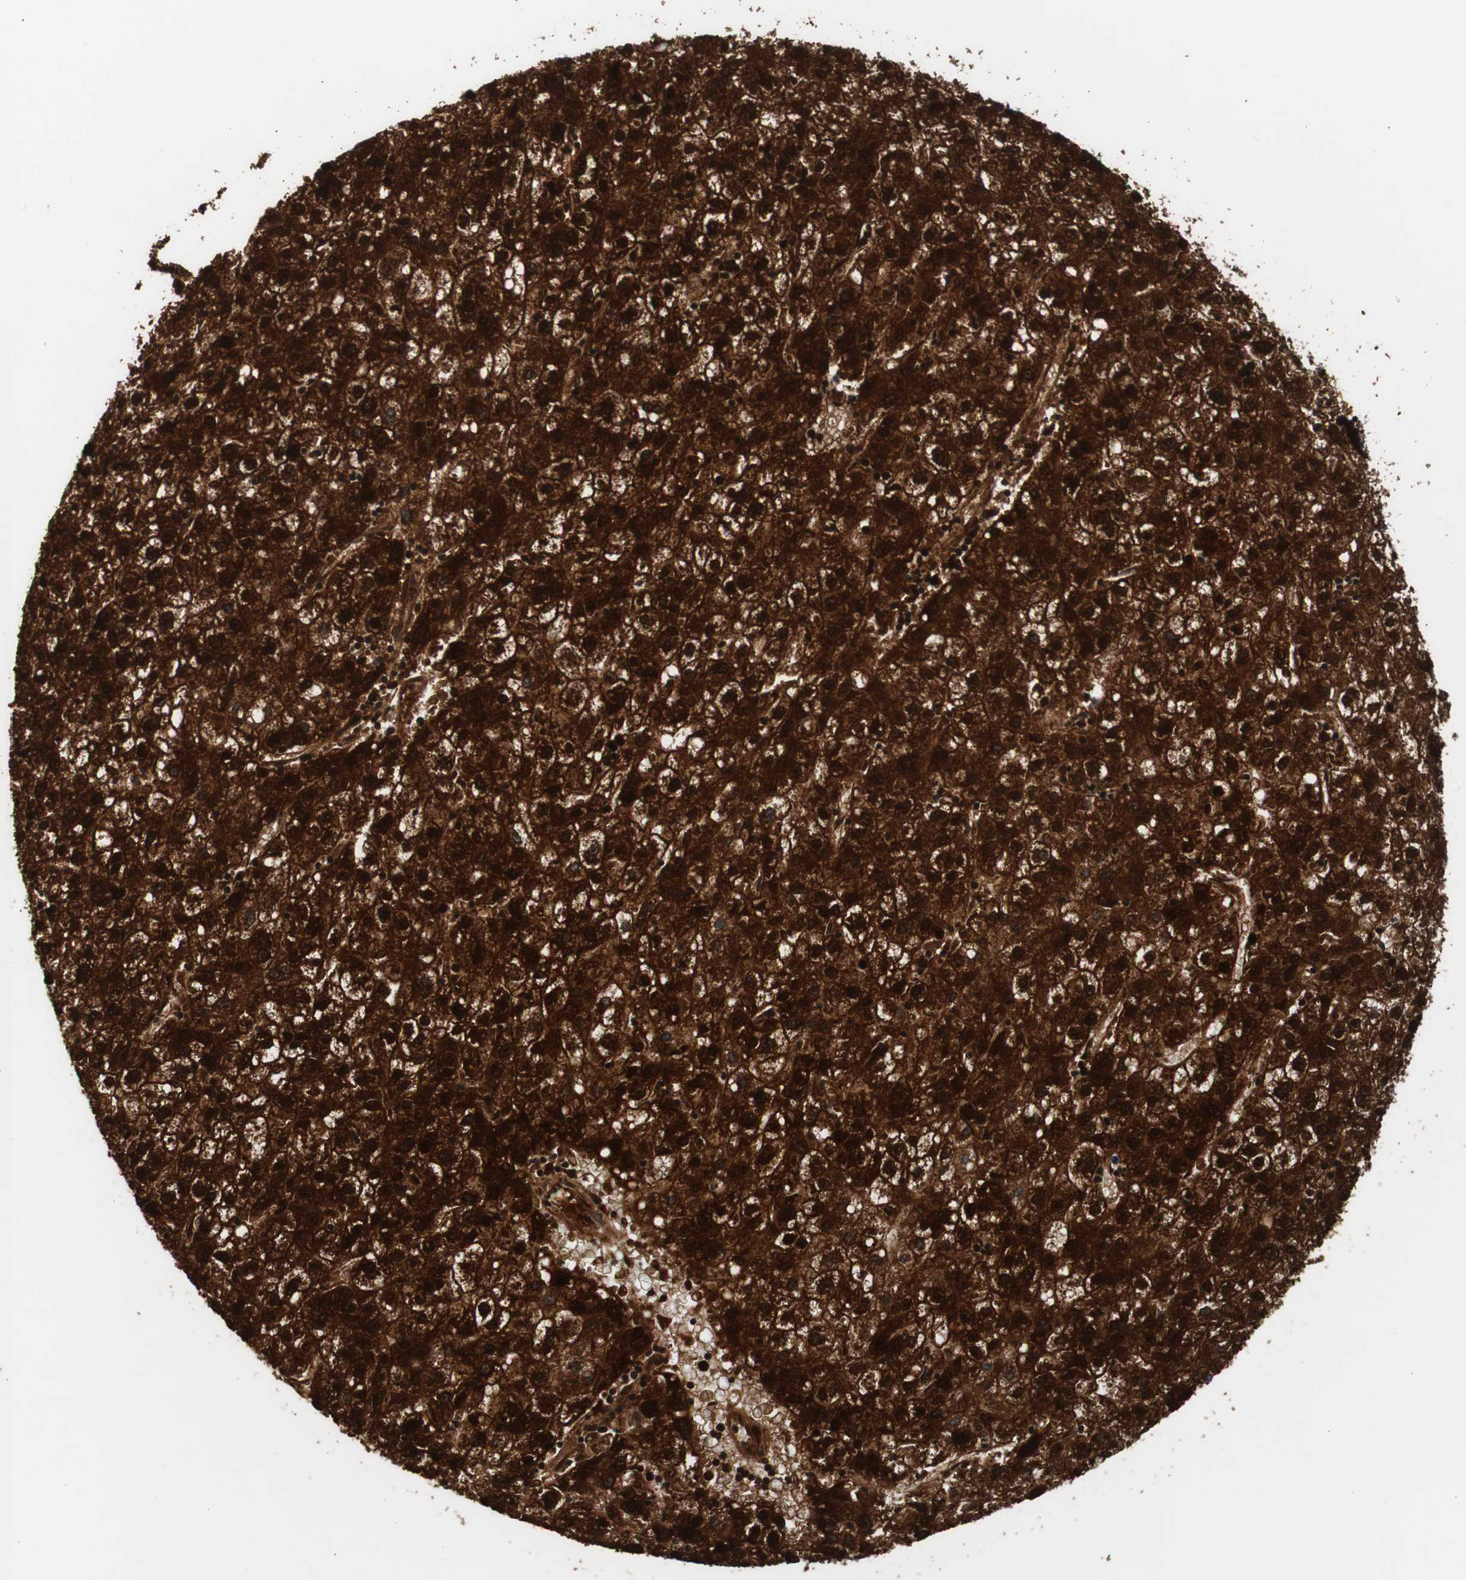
{"staining": {"intensity": "strong", "quantity": ">75%", "location": "cytoplasmic/membranous,nuclear"}, "tissue": "liver cancer", "cell_type": "Tumor cells", "image_type": "cancer", "snomed": [{"axis": "morphology", "description": "Carcinoma, Hepatocellular, NOS"}, {"axis": "topography", "description": "Liver"}], "caption": "Approximately >75% of tumor cells in liver cancer exhibit strong cytoplasmic/membranous and nuclear protein expression as visualized by brown immunohistochemical staining.", "gene": "HSPA9", "patient": {"sex": "male", "age": 72}}